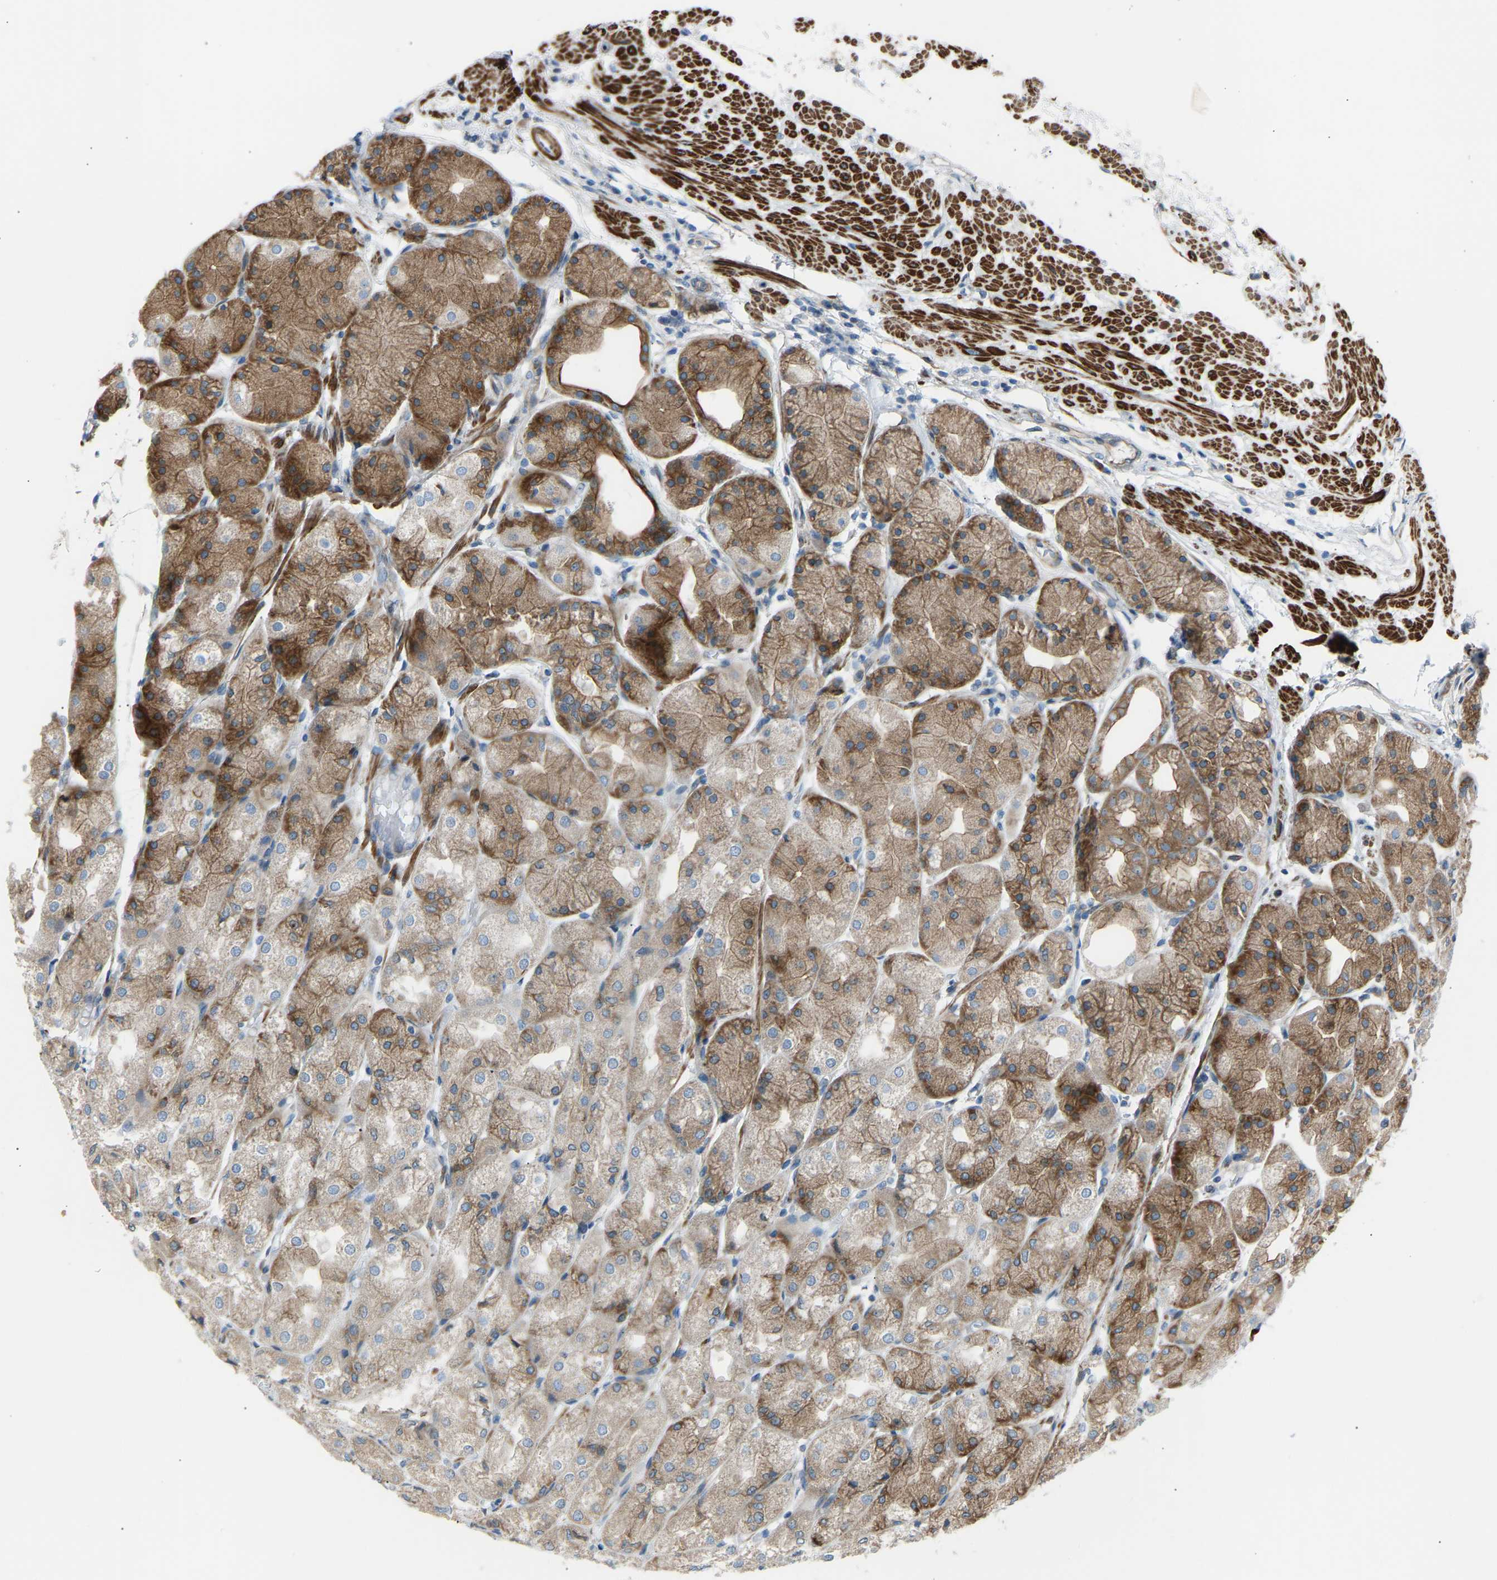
{"staining": {"intensity": "moderate", "quantity": ">75%", "location": "cytoplasmic/membranous"}, "tissue": "stomach", "cell_type": "Glandular cells", "image_type": "normal", "snomed": [{"axis": "morphology", "description": "Normal tissue, NOS"}, {"axis": "topography", "description": "Stomach, upper"}], "caption": "An immunohistochemistry photomicrograph of normal tissue is shown. Protein staining in brown shows moderate cytoplasmic/membranous positivity in stomach within glandular cells.", "gene": "VPS41", "patient": {"sex": "male", "age": 72}}